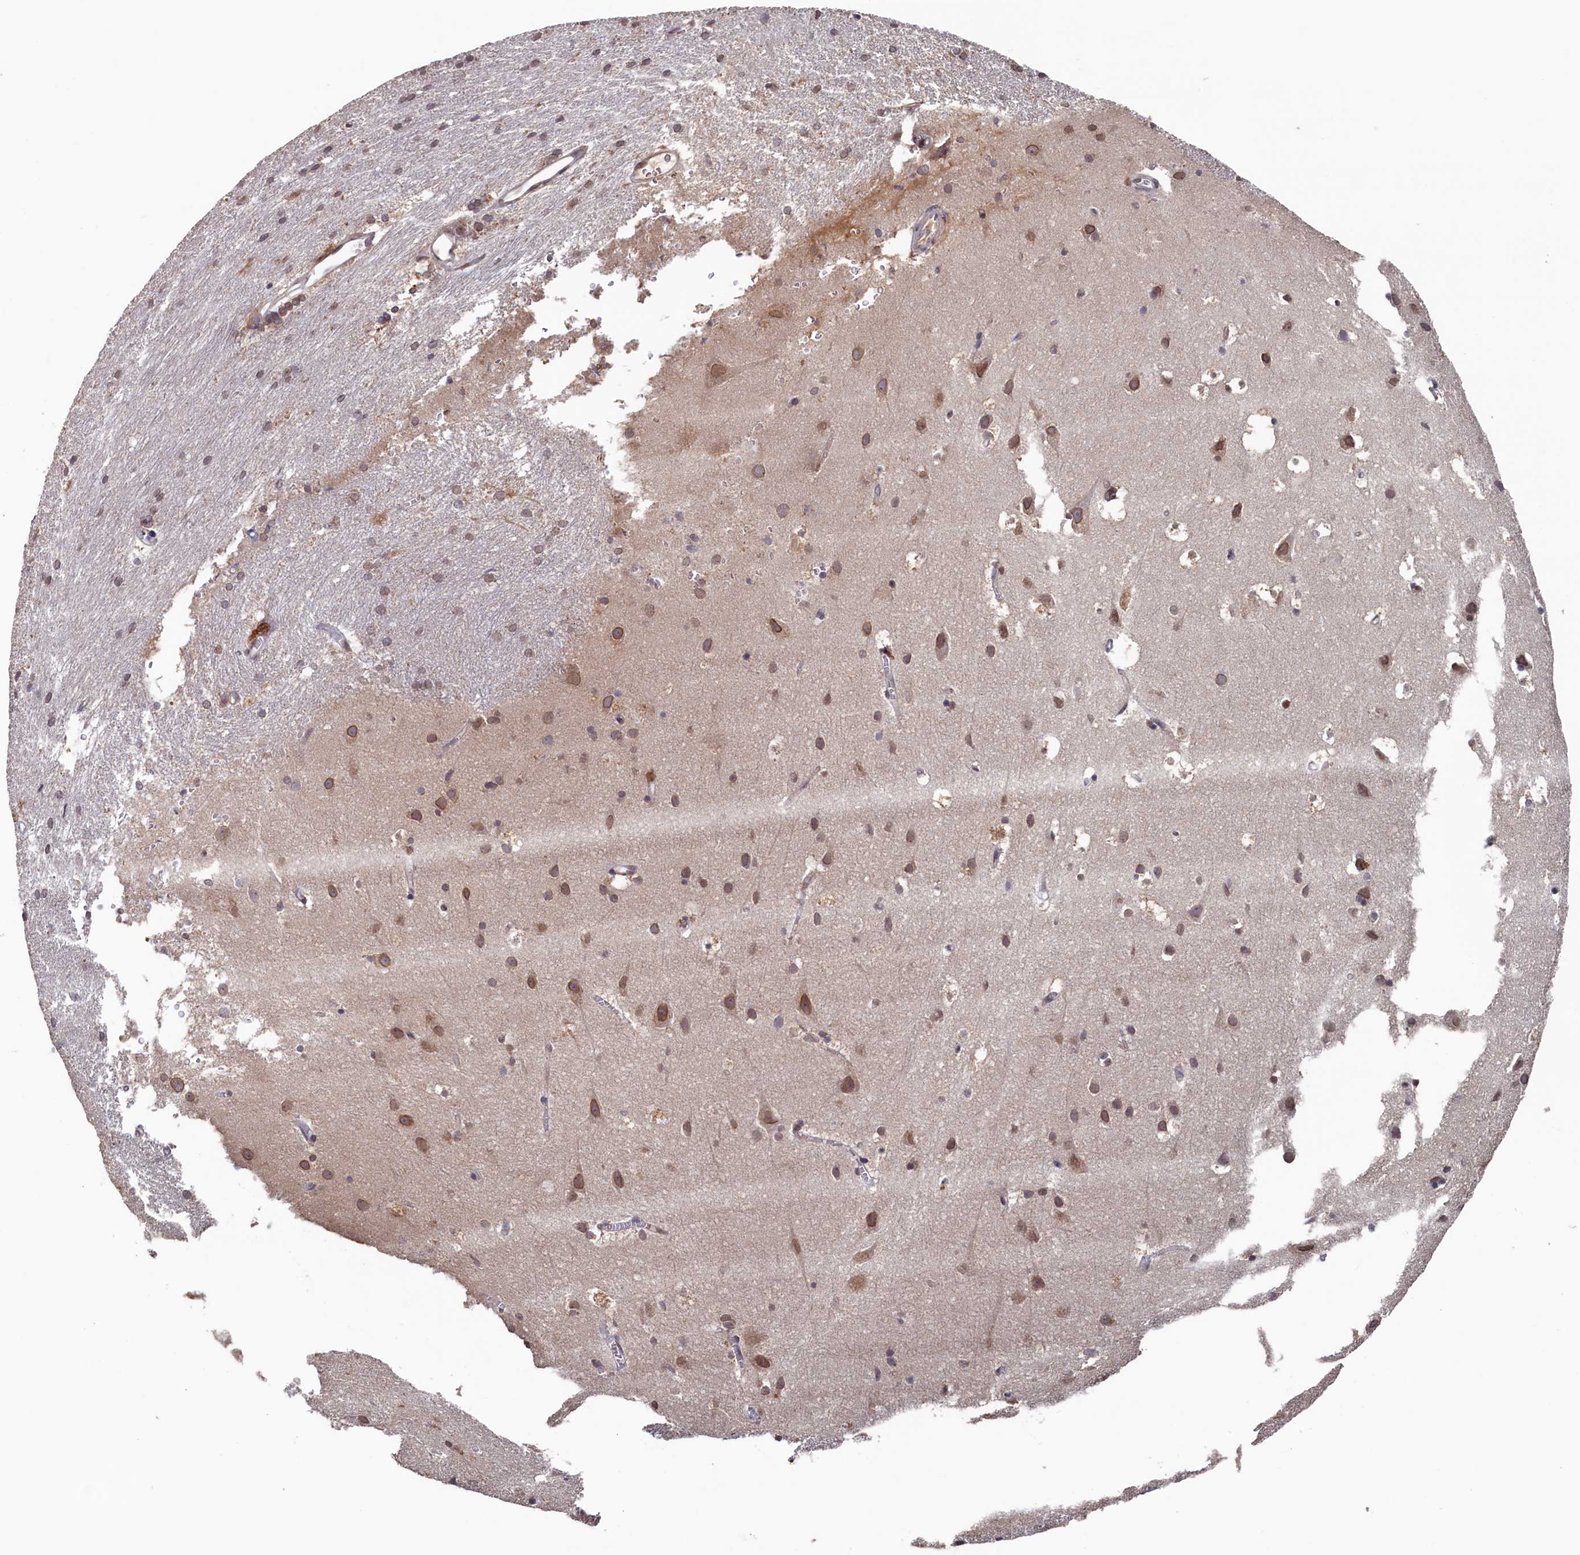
{"staining": {"intensity": "weak", "quantity": "25%-75%", "location": "cytoplasmic/membranous"}, "tissue": "cerebral cortex", "cell_type": "Endothelial cells", "image_type": "normal", "snomed": [{"axis": "morphology", "description": "Normal tissue, NOS"}, {"axis": "topography", "description": "Cerebral cortex"}], "caption": "Weak cytoplasmic/membranous positivity for a protein is seen in about 25%-75% of endothelial cells of unremarkable cerebral cortex using IHC.", "gene": "AHCY", "patient": {"sex": "male", "age": 54}}